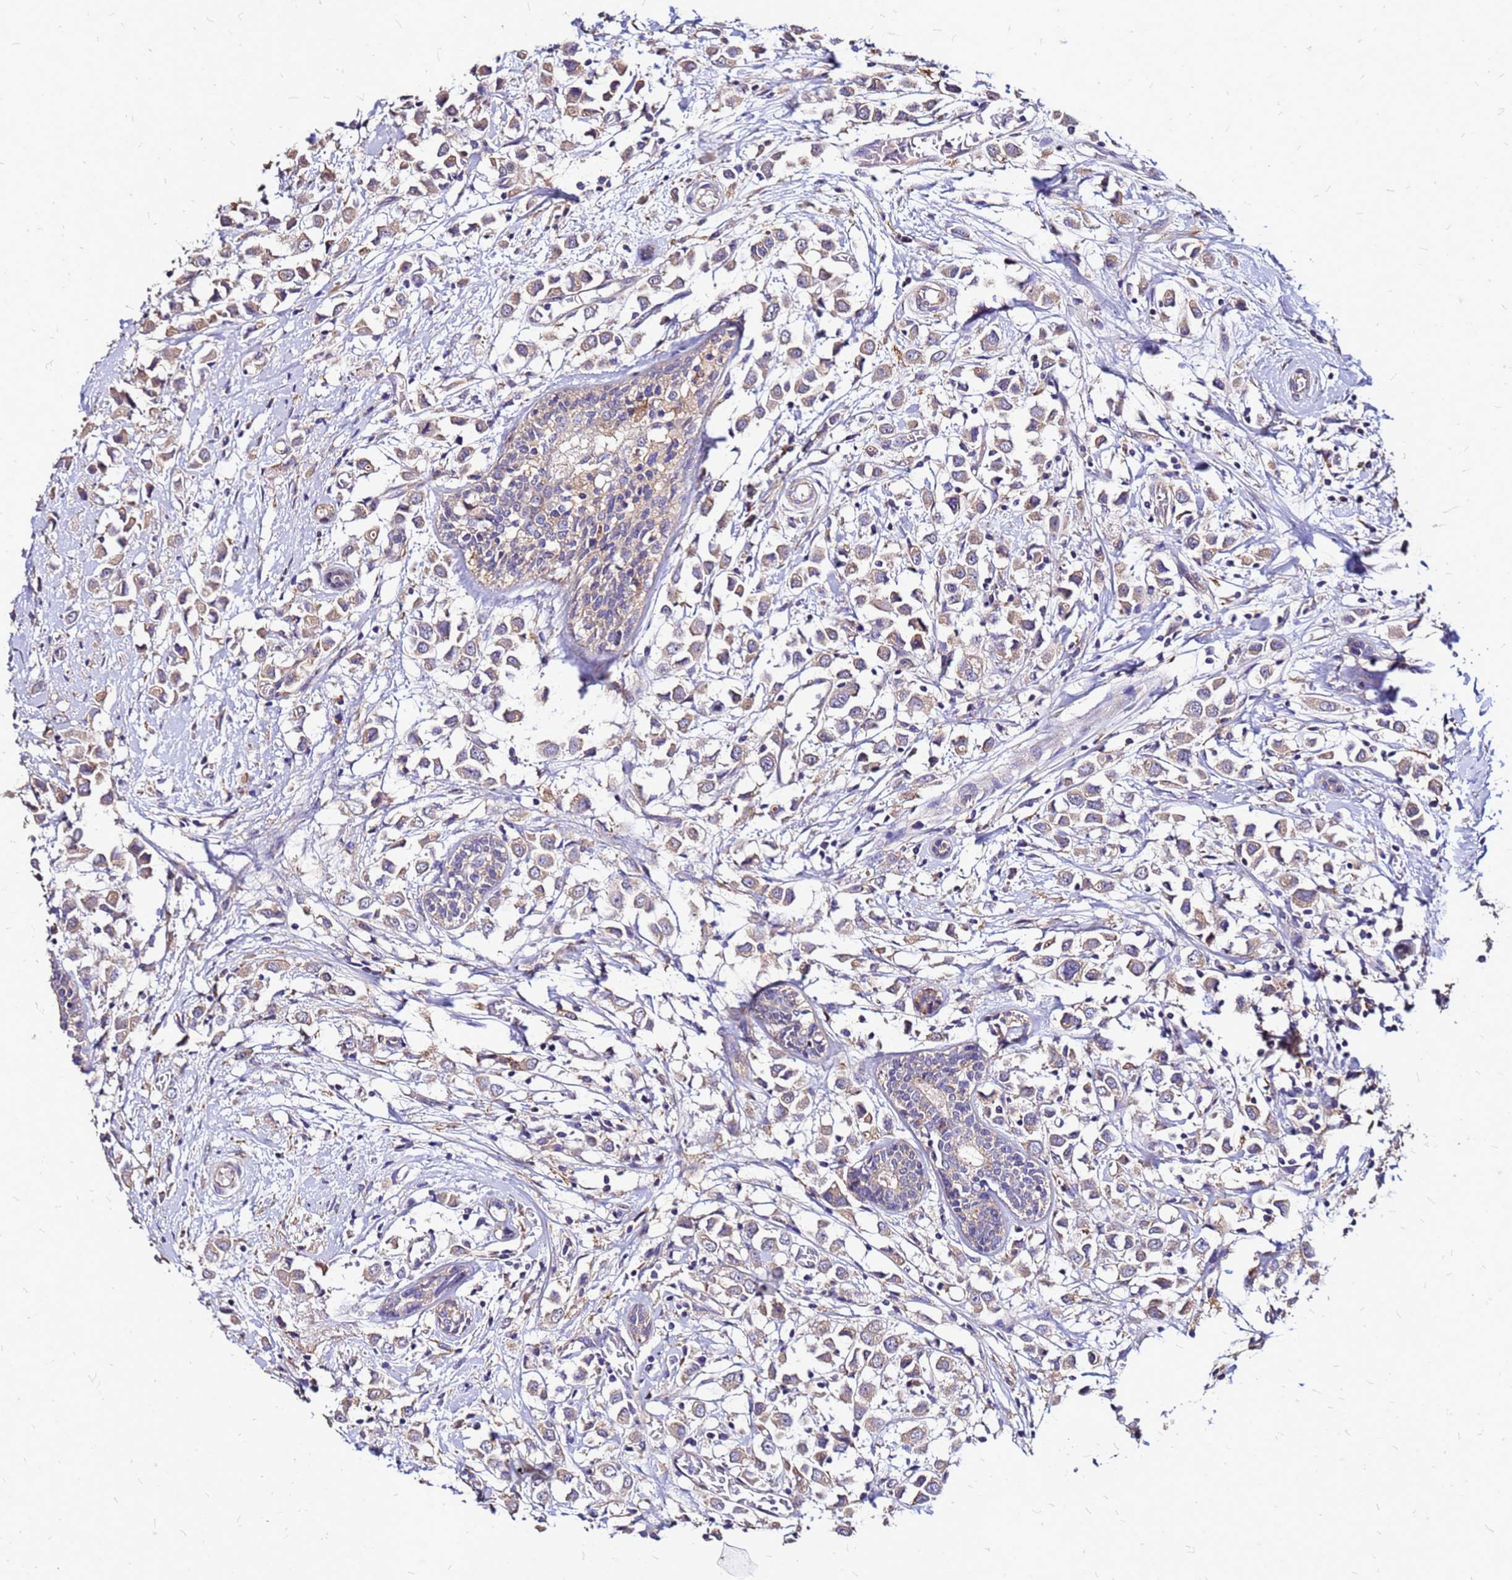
{"staining": {"intensity": "weak", "quantity": ">75%", "location": "cytoplasmic/membranous"}, "tissue": "breast cancer", "cell_type": "Tumor cells", "image_type": "cancer", "snomed": [{"axis": "morphology", "description": "Duct carcinoma"}, {"axis": "topography", "description": "Breast"}], "caption": "Human breast cancer (infiltrating ductal carcinoma) stained with a brown dye shows weak cytoplasmic/membranous positive staining in about >75% of tumor cells.", "gene": "ARHGEF5", "patient": {"sex": "female", "age": 61}}